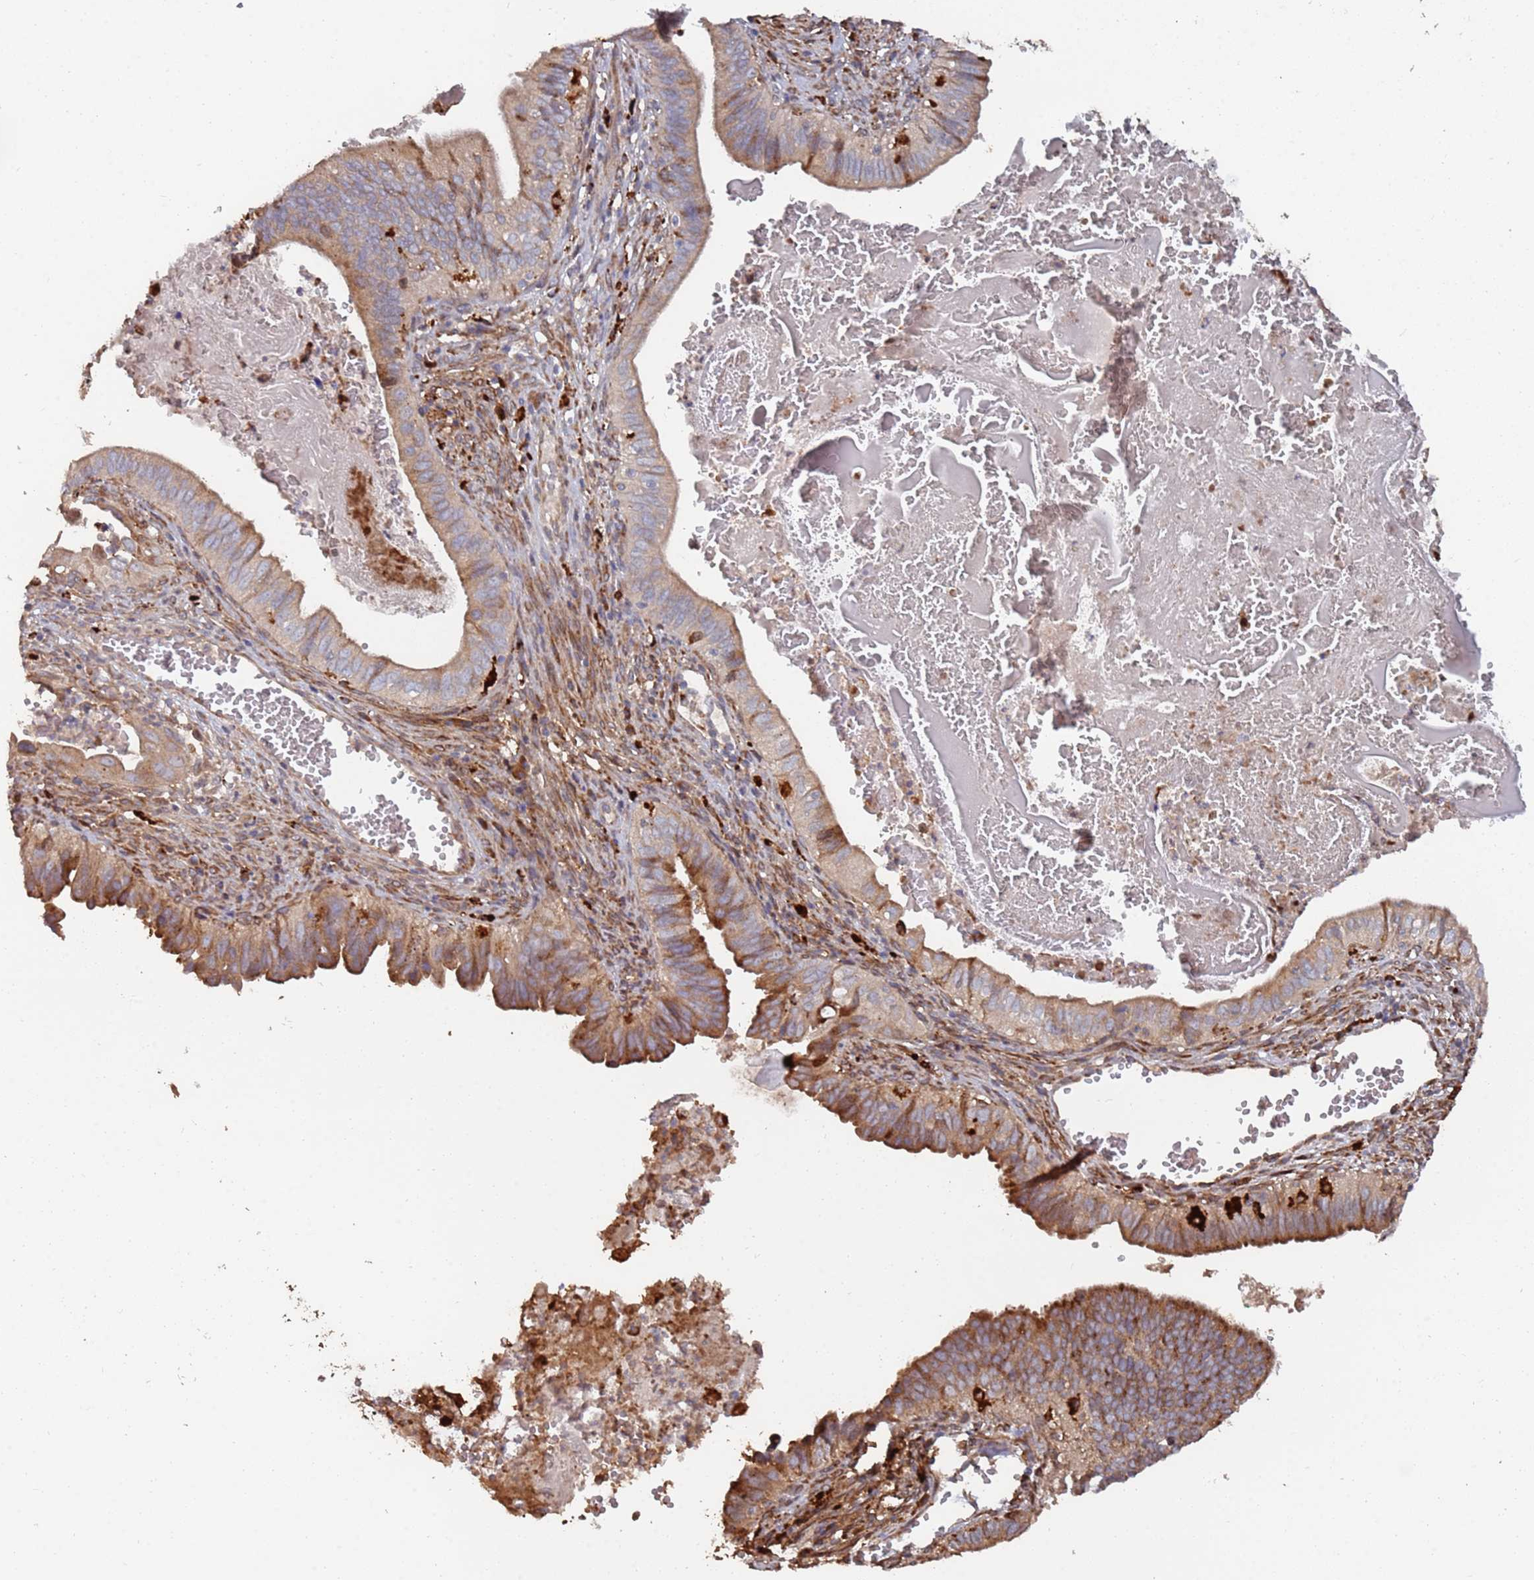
{"staining": {"intensity": "strong", "quantity": "25%-75%", "location": "cytoplasmic/membranous"}, "tissue": "cervical cancer", "cell_type": "Tumor cells", "image_type": "cancer", "snomed": [{"axis": "morphology", "description": "Adenocarcinoma, NOS"}, {"axis": "topography", "description": "Cervix"}], "caption": "About 25%-75% of tumor cells in cervical cancer (adenocarcinoma) demonstrate strong cytoplasmic/membranous protein expression as visualized by brown immunohistochemical staining.", "gene": "LACC1", "patient": {"sex": "female", "age": 42}}